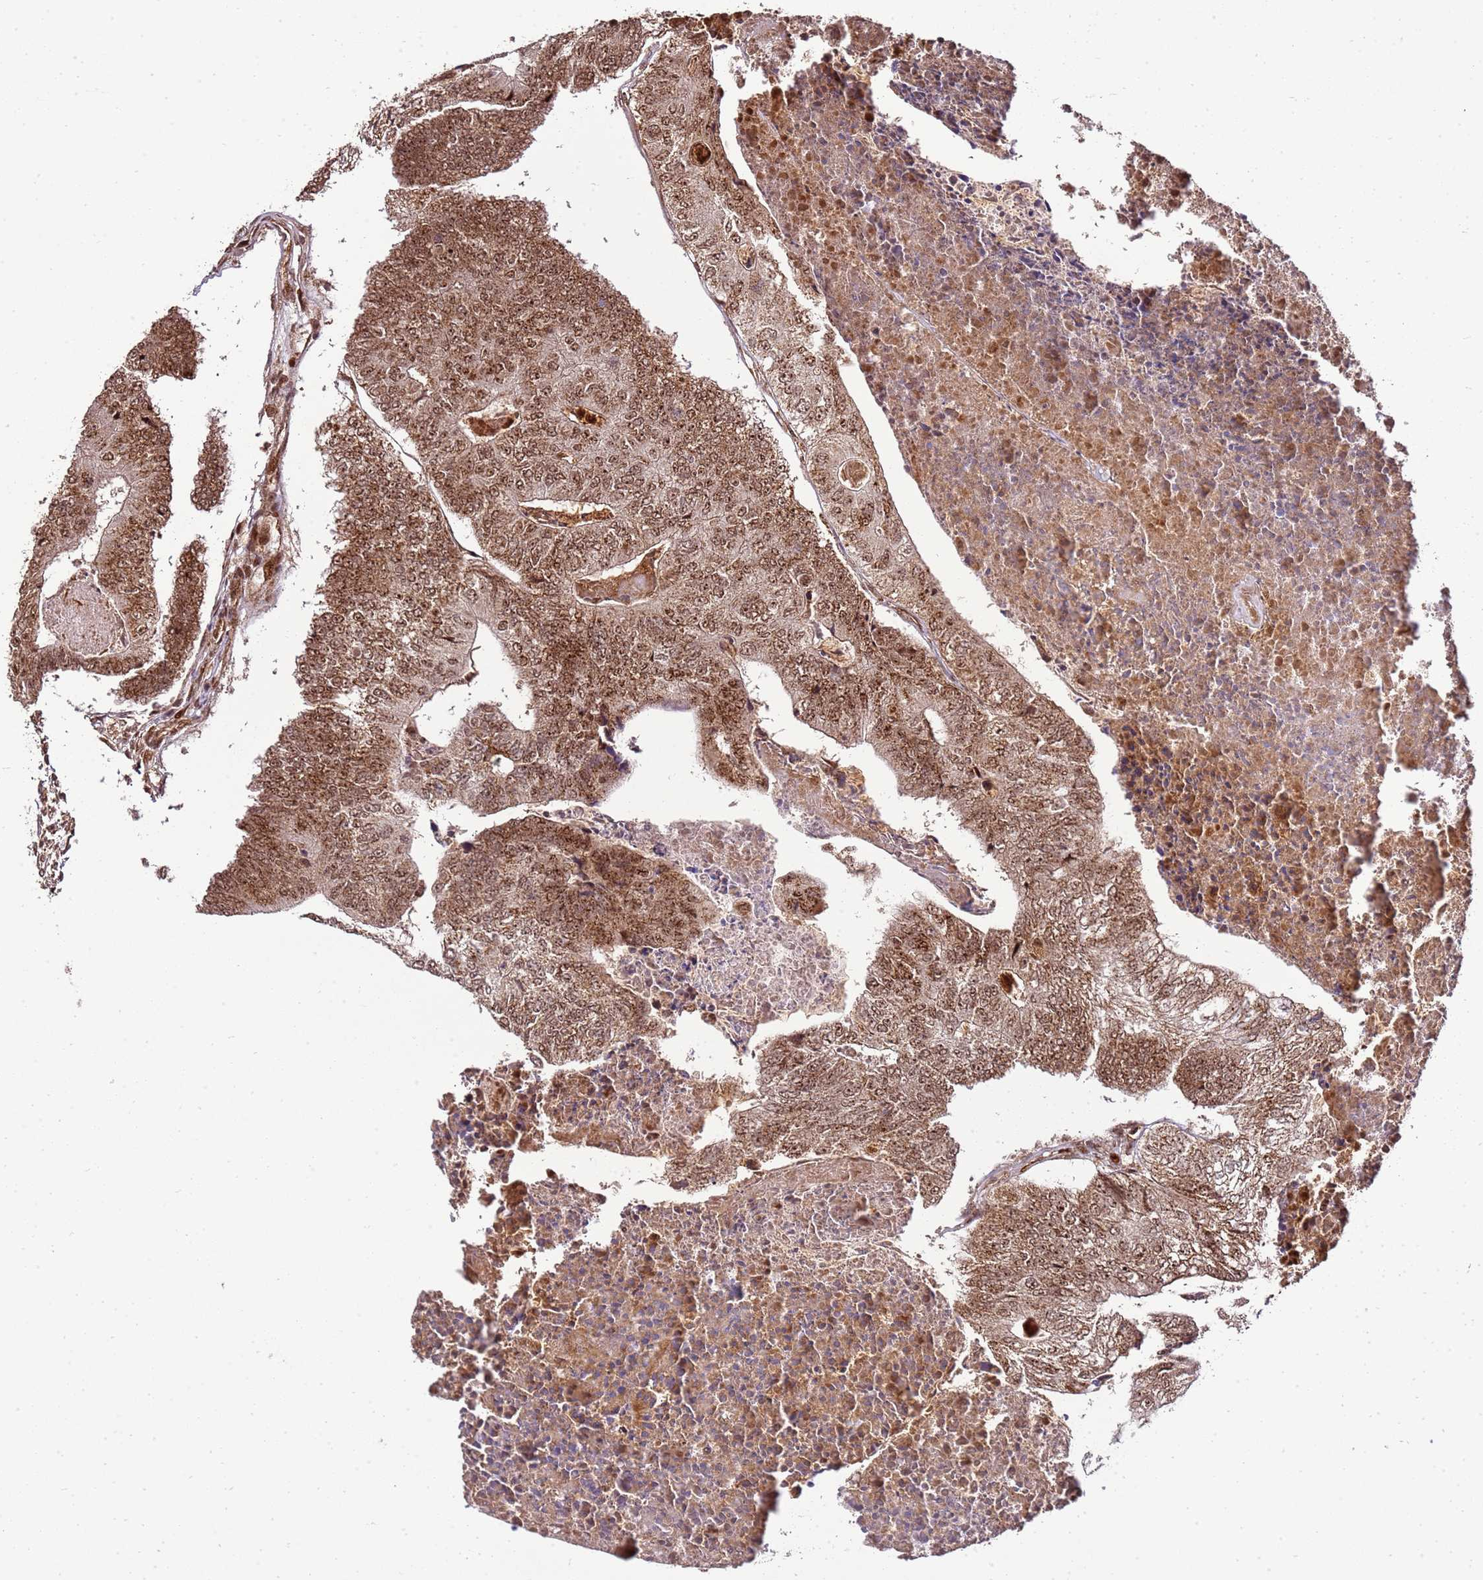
{"staining": {"intensity": "moderate", "quantity": ">75%", "location": "cytoplasmic/membranous,nuclear"}, "tissue": "colorectal cancer", "cell_type": "Tumor cells", "image_type": "cancer", "snomed": [{"axis": "morphology", "description": "Adenocarcinoma, NOS"}, {"axis": "topography", "description": "Colon"}], "caption": "Adenocarcinoma (colorectal) was stained to show a protein in brown. There is medium levels of moderate cytoplasmic/membranous and nuclear expression in about >75% of tumor cells. (IHC, brightfield microscopy, high magnification).", "gene": "PEX14", "patient": {"sex": "female", "age": 67}}